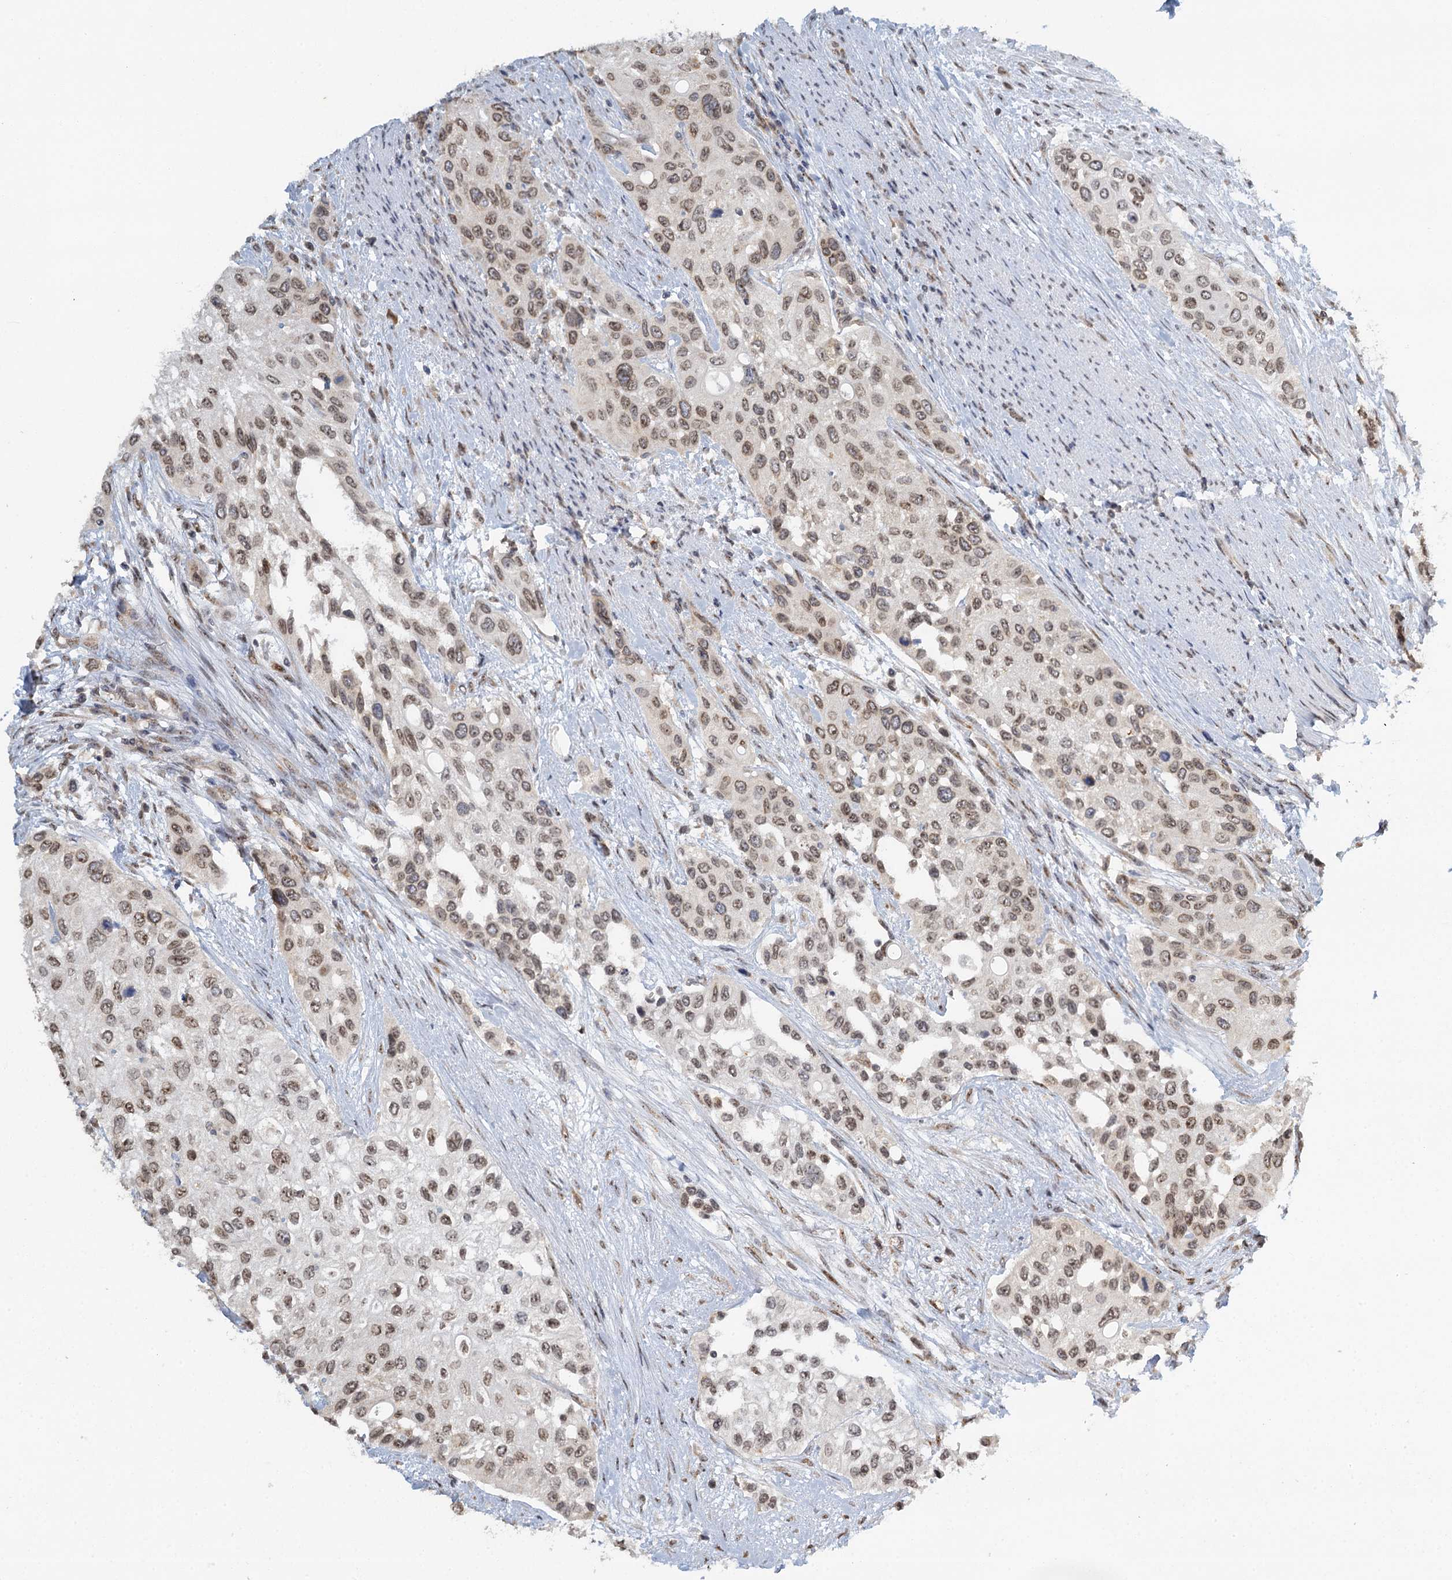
{"staining": {"intensity": "weak", "quantity": "25%-75%", "location": "cytoplasmic/membranous,nuclear"}, "tissue": "urothelial cancer", "cell_type": "Tumor cells", "image_type": "cancer", "snomed": [{"axis": "morphology", "description": "Normal tissue, NOS"}, {"axis": "morphology", "description": "Urothelial carcinoma, High grade"}, {"axis": "topography", "description": "Vascular tissue"}, {"axis": "topography", "description": "Urinary bladder"}], "caption": "The photomicrograph demonstrates immunohistochemical staining of urothelial carcinoma (high-grade). There is weak cytoplasmic/membranous and nuclear expression is identified in approximately 25%-75% of tumor cells. (DAB (3,3'-diaminobenzidine) IHC, brown staining for protein, blue staining for nuclei).", "gene": "TREX1", "patient": {"sex": "female", "age": 56}}